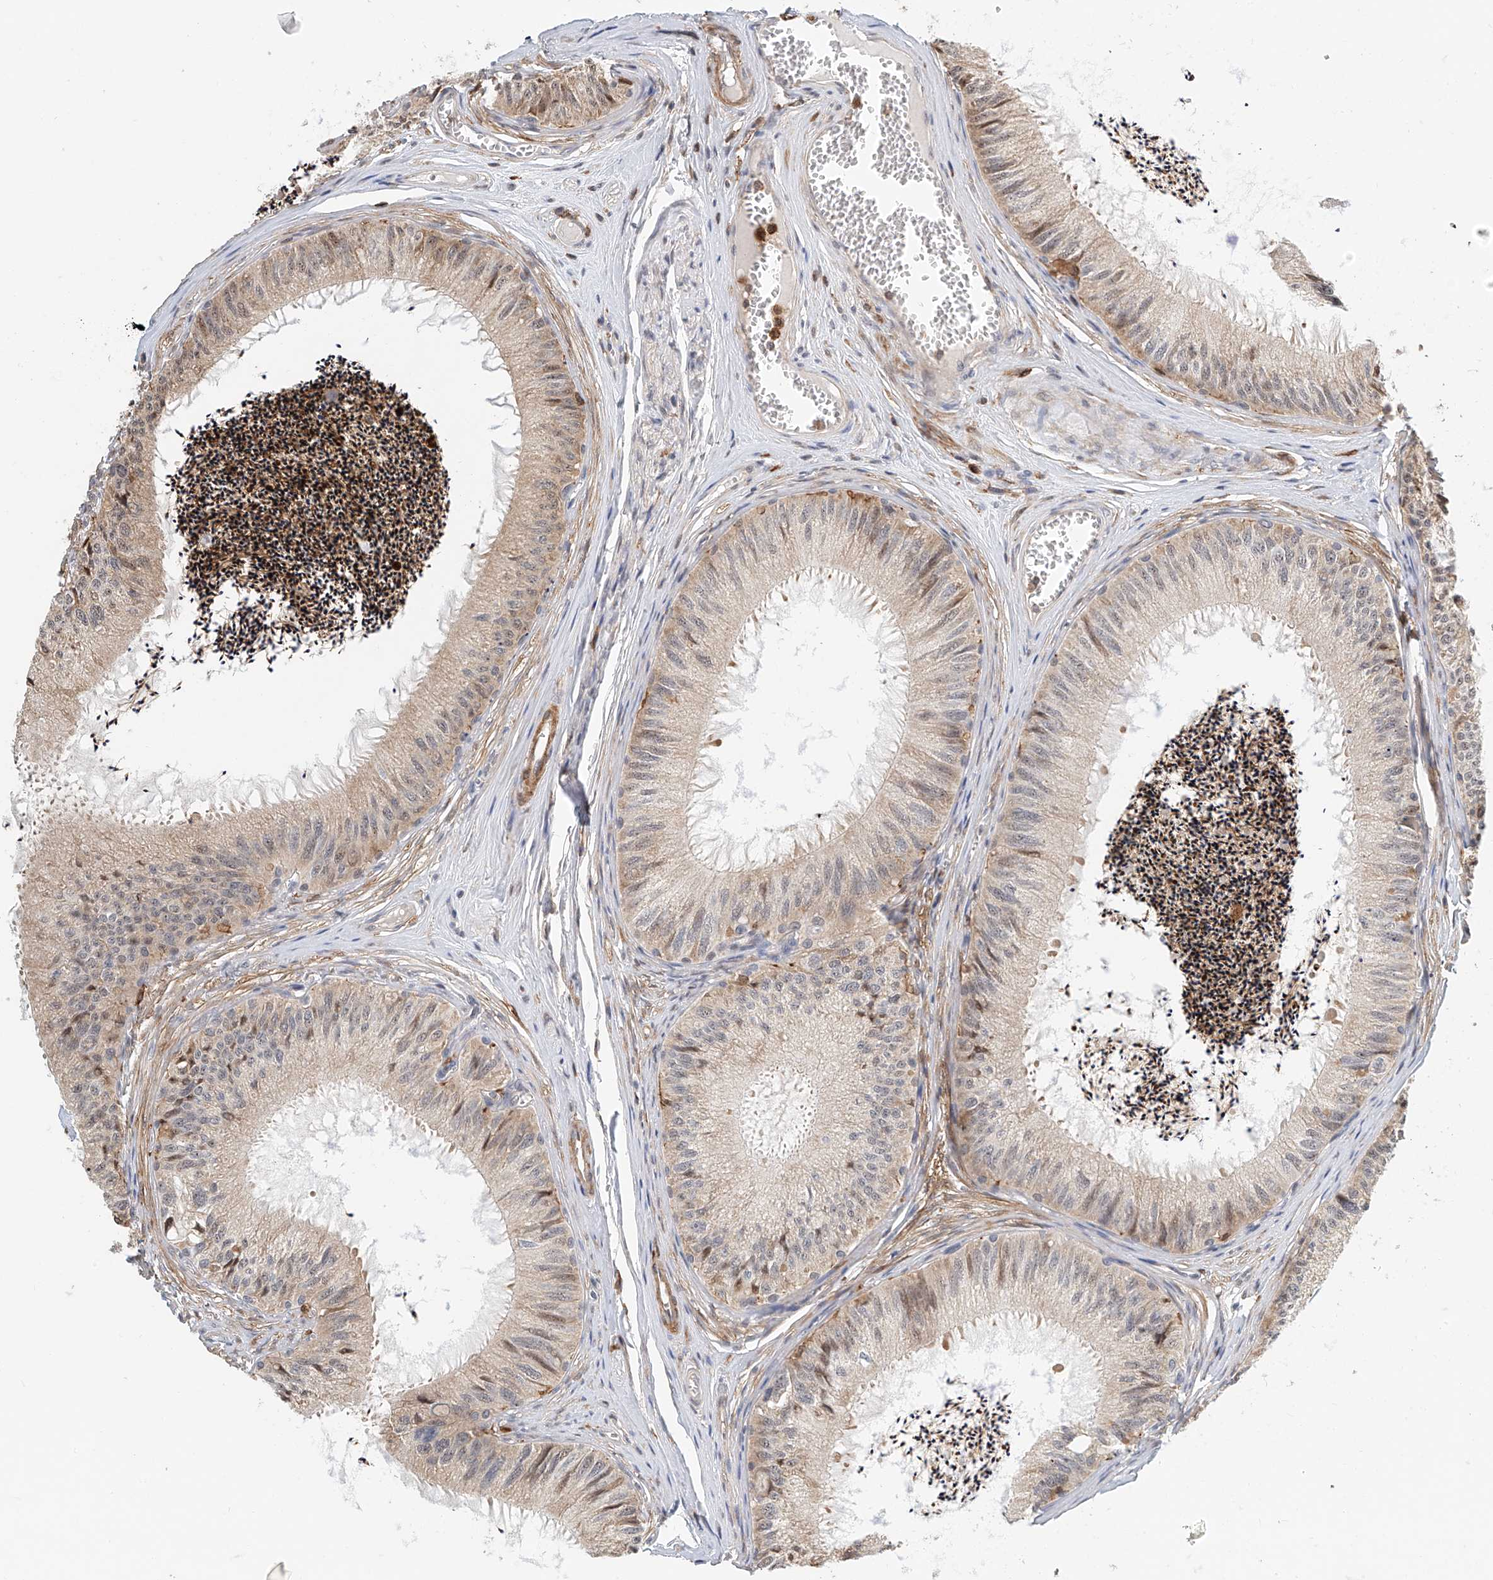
{"staining": {"intensity": "moderate", "quantity": "25%-75%", "location": "cytoplasmic/membranous,nuclear"}, "tissue": "epididymis", "cell_type": "Glandular cells", "image_type": "normal", "snomed": [{"axis": "morphology", "description": "Normal tissue, NOS"}, {"axis": "topography", "description": "Epididymis"}], "caption": "Benign epididymis demonstrates moderate cytoplasmic/membranous,nuclear positivity in approximately 25%-75% of glandular cells.", "gene": "MICAL1", "patient": {"sex": "male", "age": 79}}